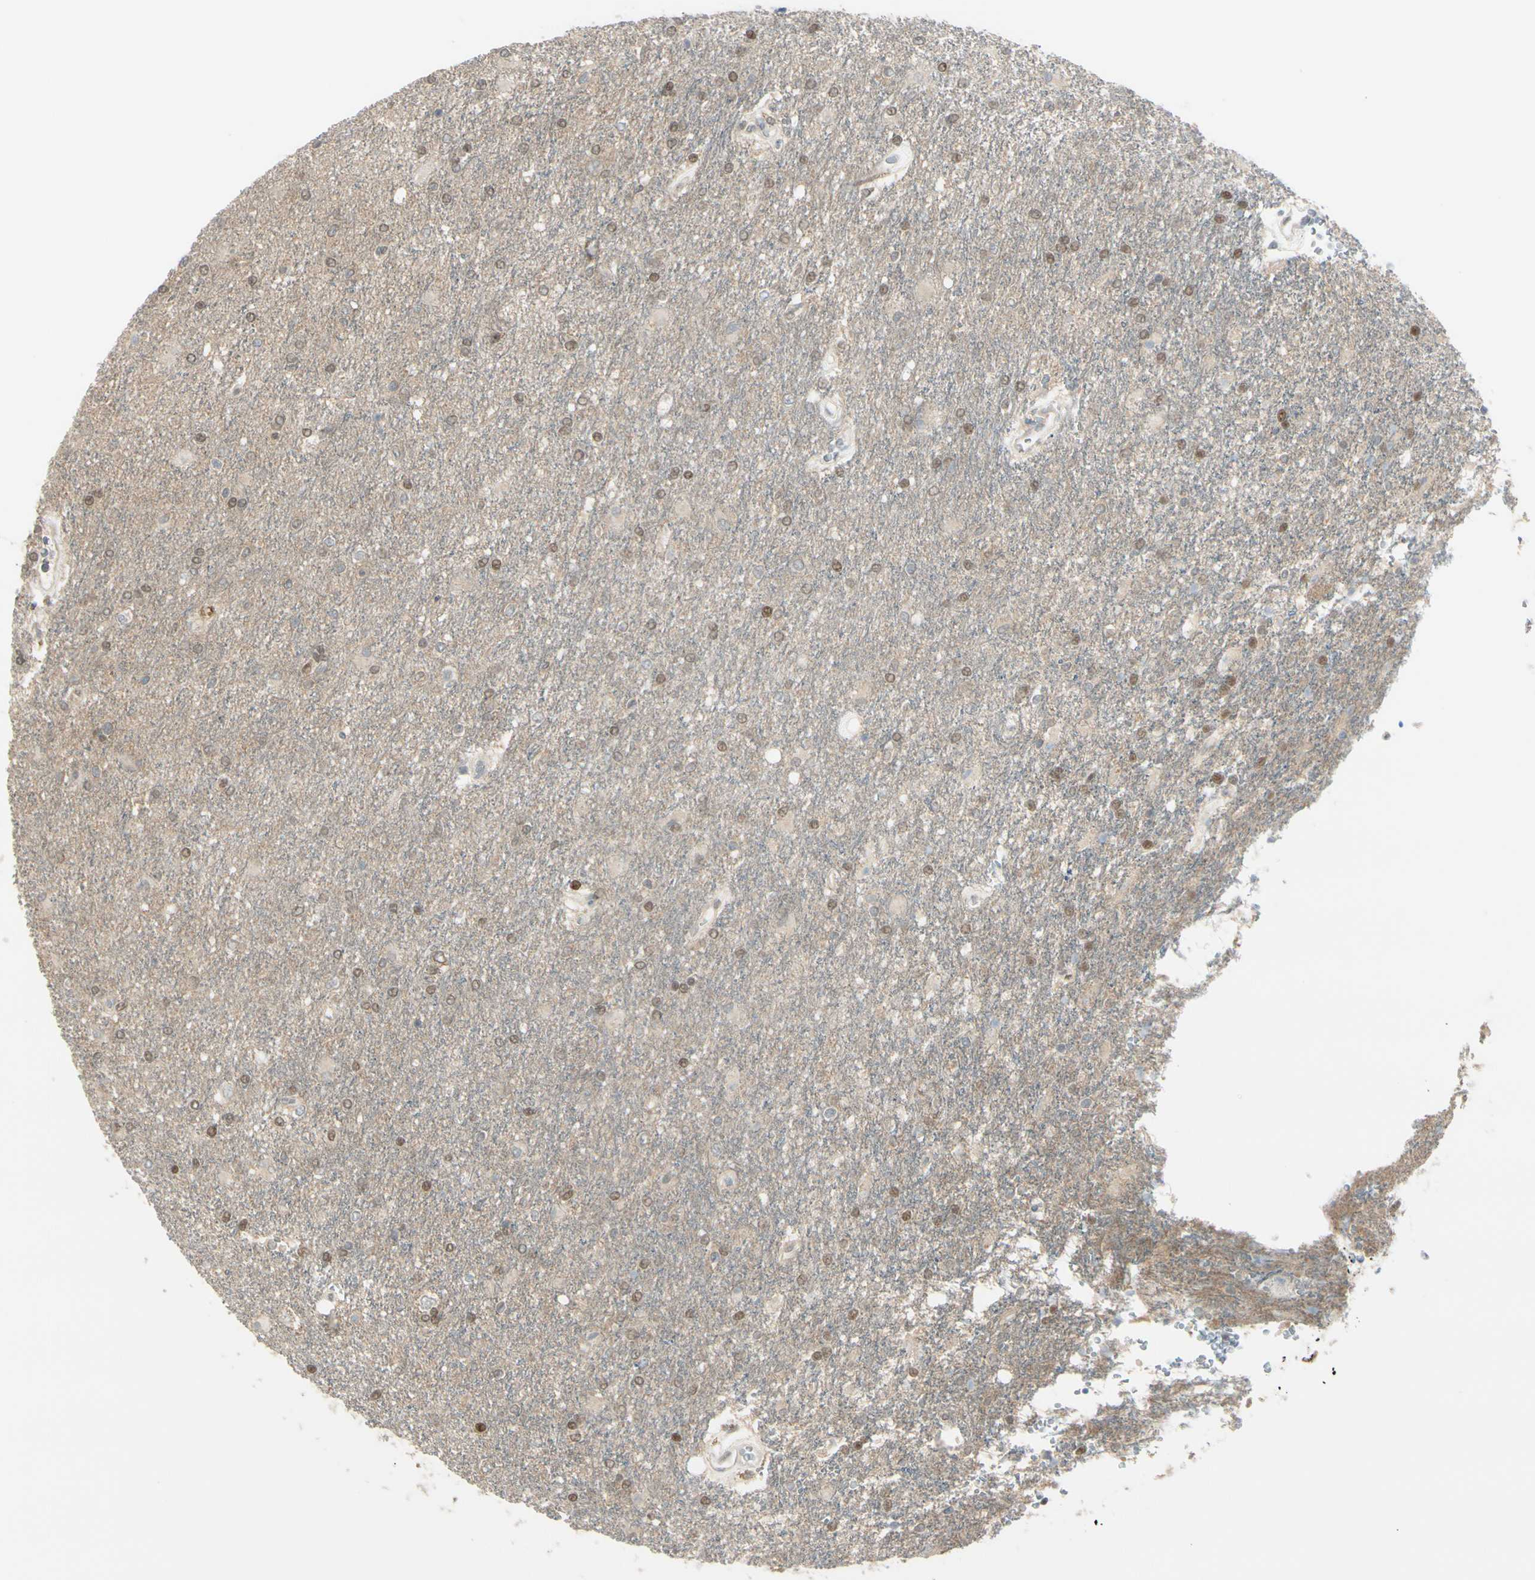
{"staining": {"intensity": "weak", "quantity": "25%-75%", "location": "nuclear"}, "tissue": "glioma", "cell_type": "Tumor cells", "image_type": "cancer", "snomed": [{"axis": "morphology", "description": "Glioma, malignant, High grade"}, {"axis": "topography", "description": "Brain"}], "caption": "A brown stain labels weak nuclear staining of a protein in high-grade glioma (malignant) tumor cells.", "gene": "PTTG1", "patient": {"sex": "male", "age": 71}}